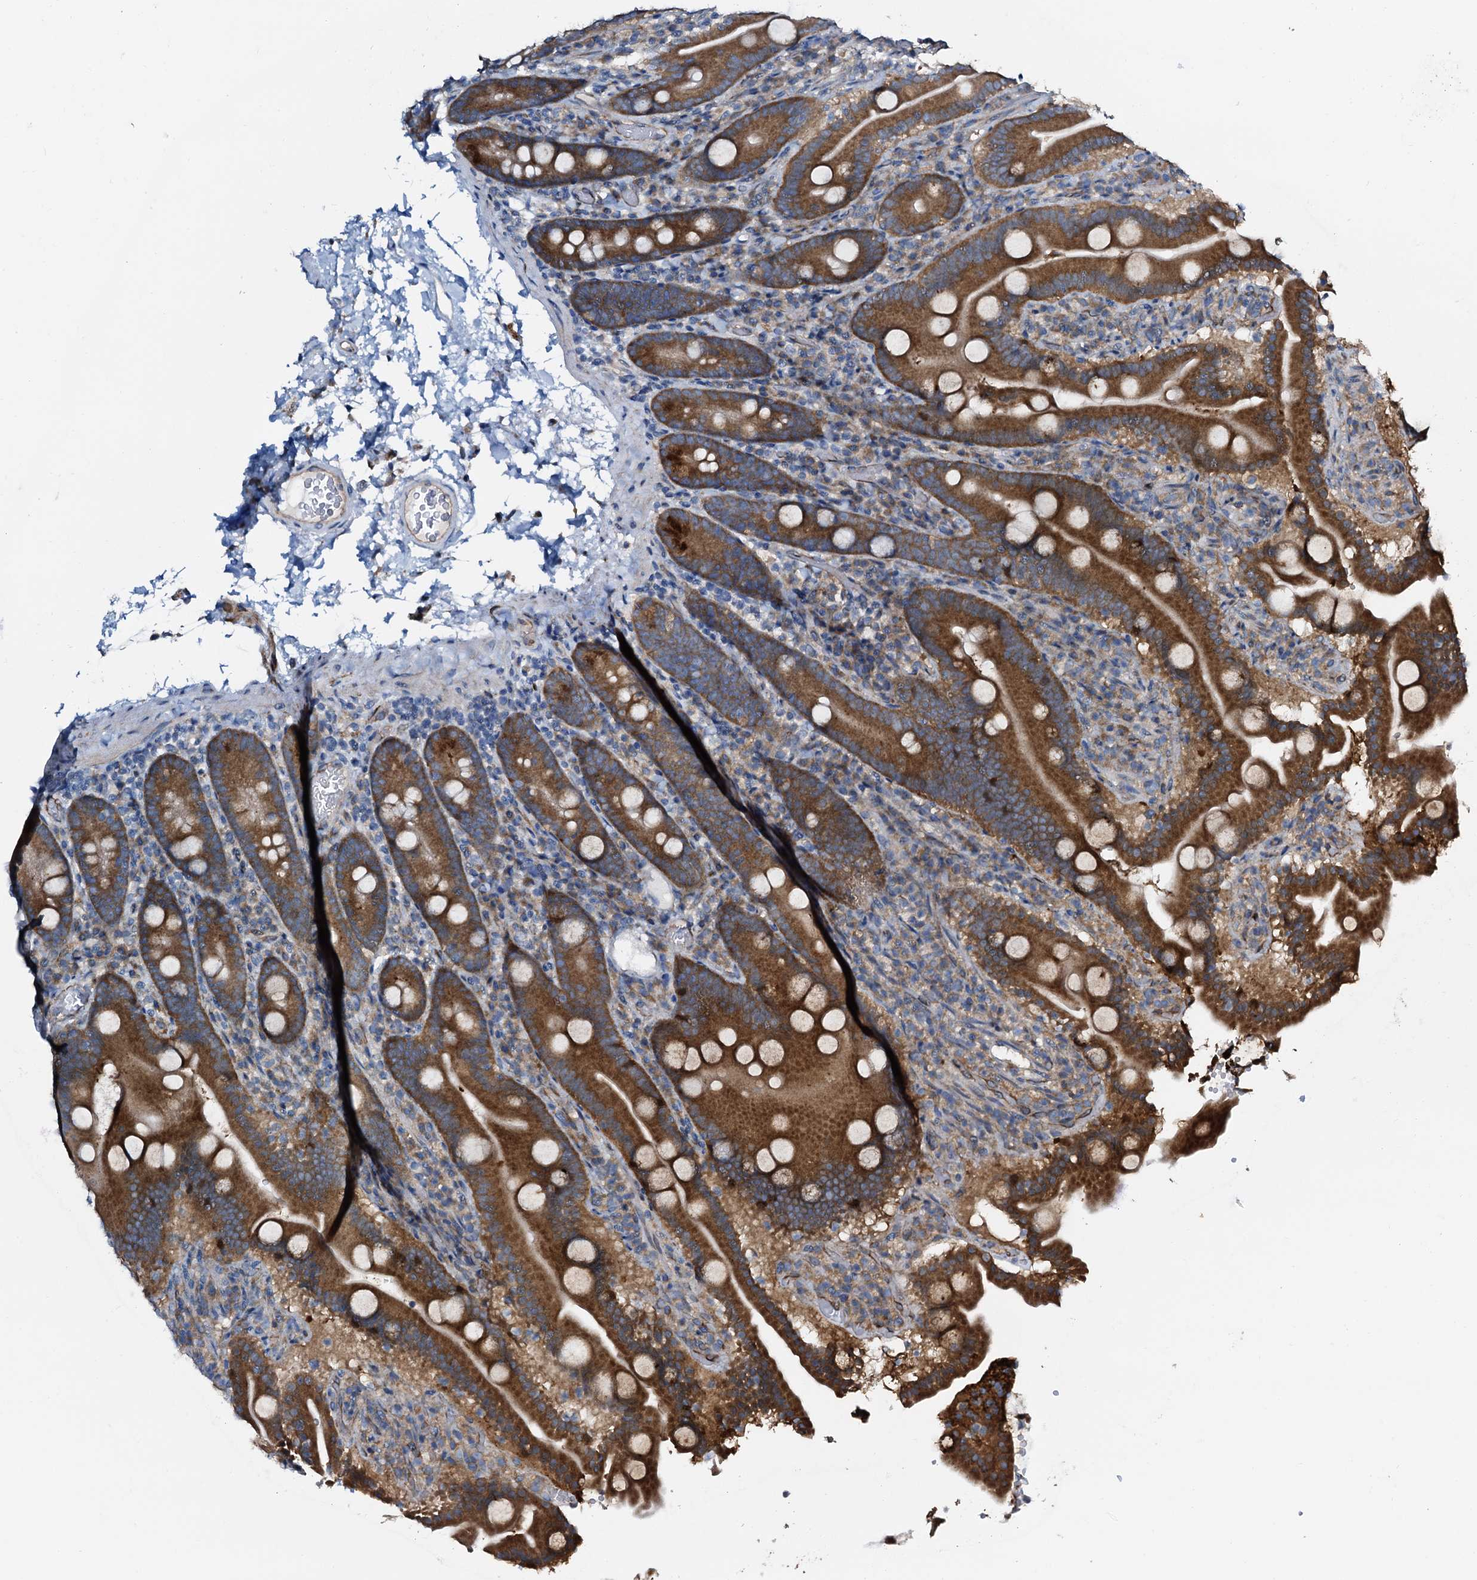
{"staining": {"intensity": "strong", "quantity": ">75%", "location": "cytoplasmic/membranous"}, "tissue": "duodenum", "cell_type": "Glandular cells", "image_type": "normal", "snomed": [{"axis": "morphology", "description": "Normal tissue, NOS"}, {"axis": "topography", "description": "Duodenum"}], "caption": "Immunohistochemistry image of unremarkable human duodenum stained for a protein (brown), which shows high levels of strong cytoplasmic/membranous positivity in approximately >75% of glandular cells.", "gene": "STARD13", "patient": {"sex": "male", "age": 55}}